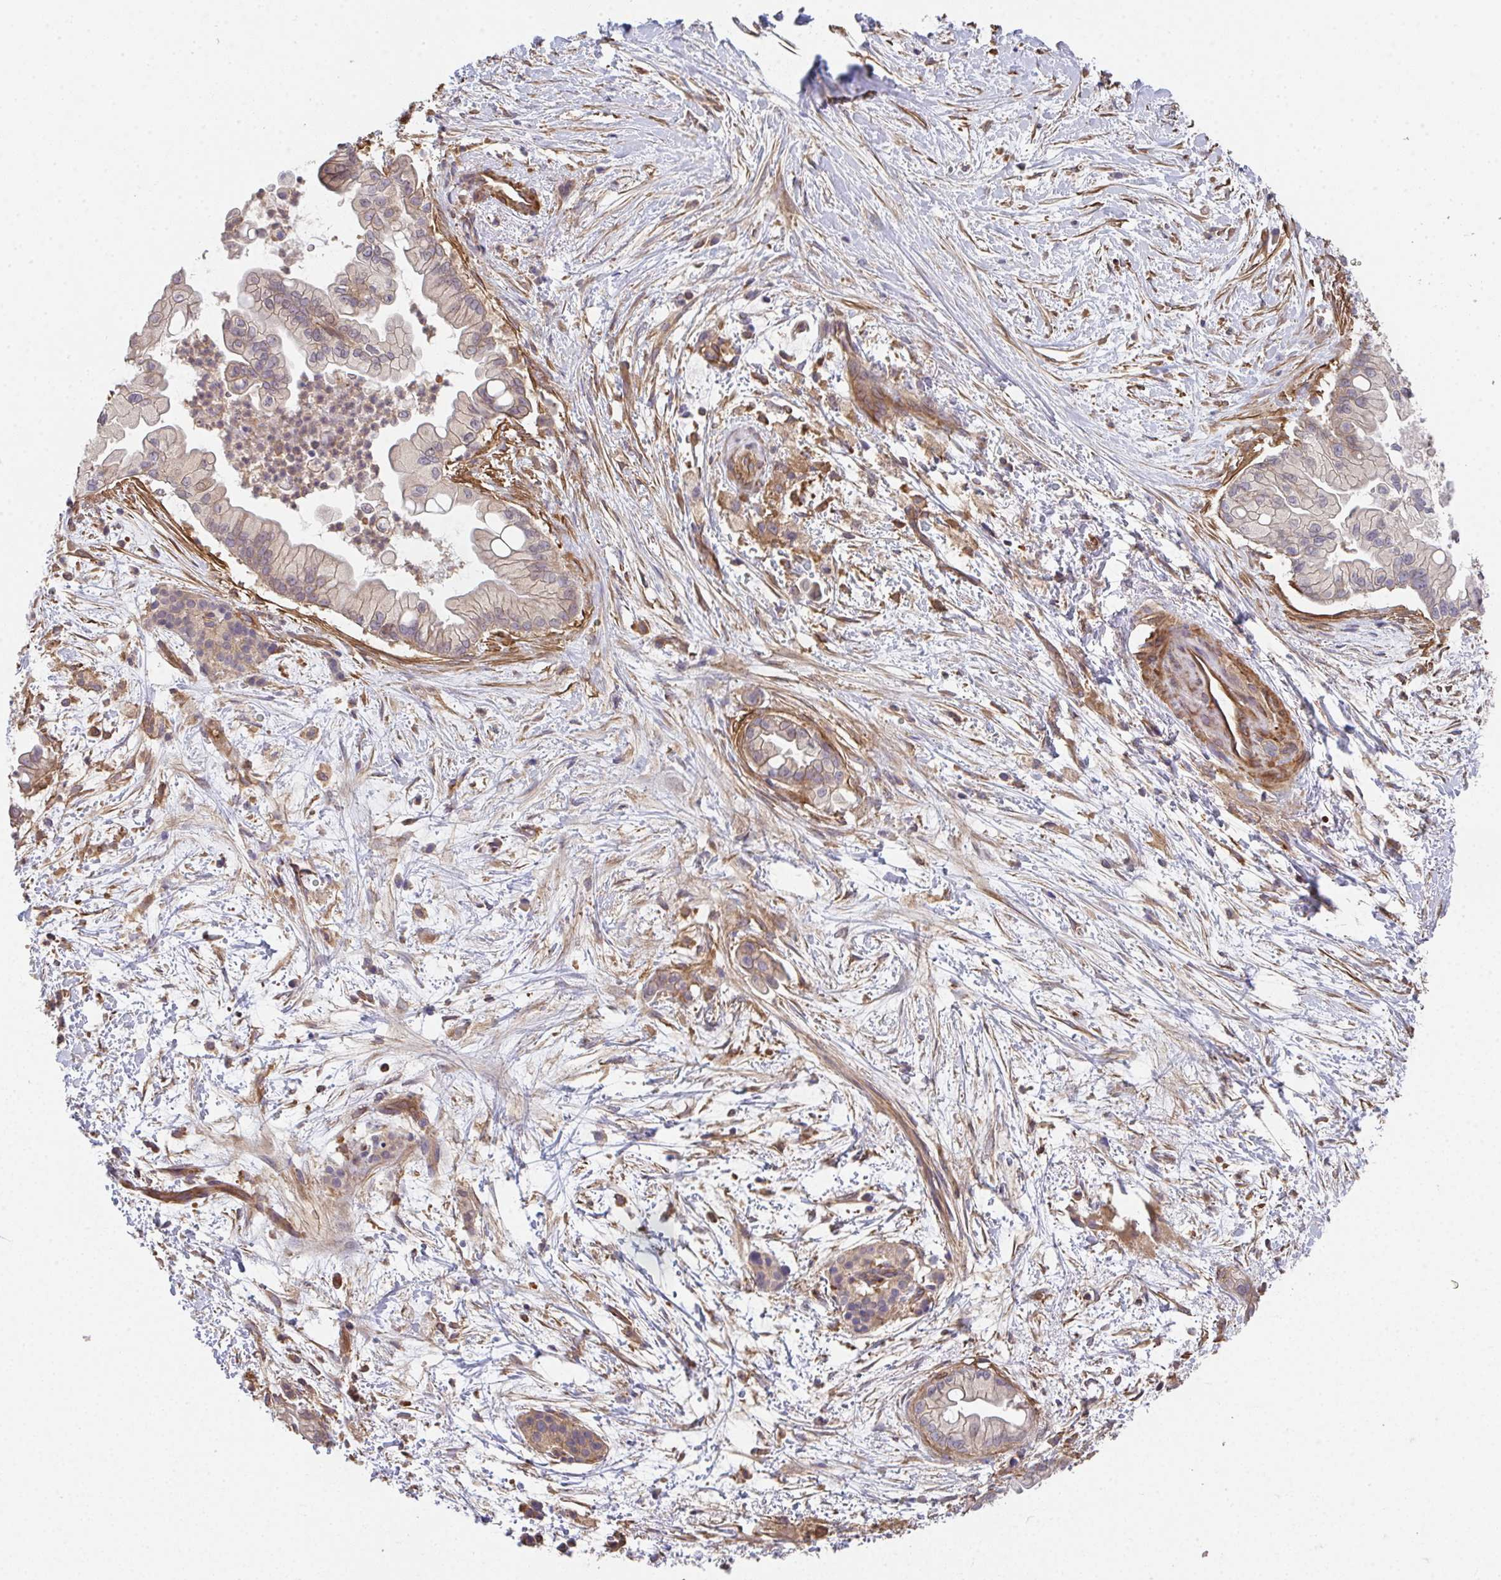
{"staining": {"intensity": "weak", "quantity": "<25%", "location": "cytoplasmic/membranous"}, "tissue": "pancreatic cancer", "cell_type": "Tumor cells", "image_type": "cancer", "snomed": [{"axis": "morphology", "description": "Adenocarcinoma, NOS"}, {"axis": "topography", "description": "Pancreas"}], "caption": "An image of pancreatic cancer stained for a protein displays no brown staining in tumor cells.", "gene": "TMEM229A", "patient": {"sex": "female", "age": 69}}